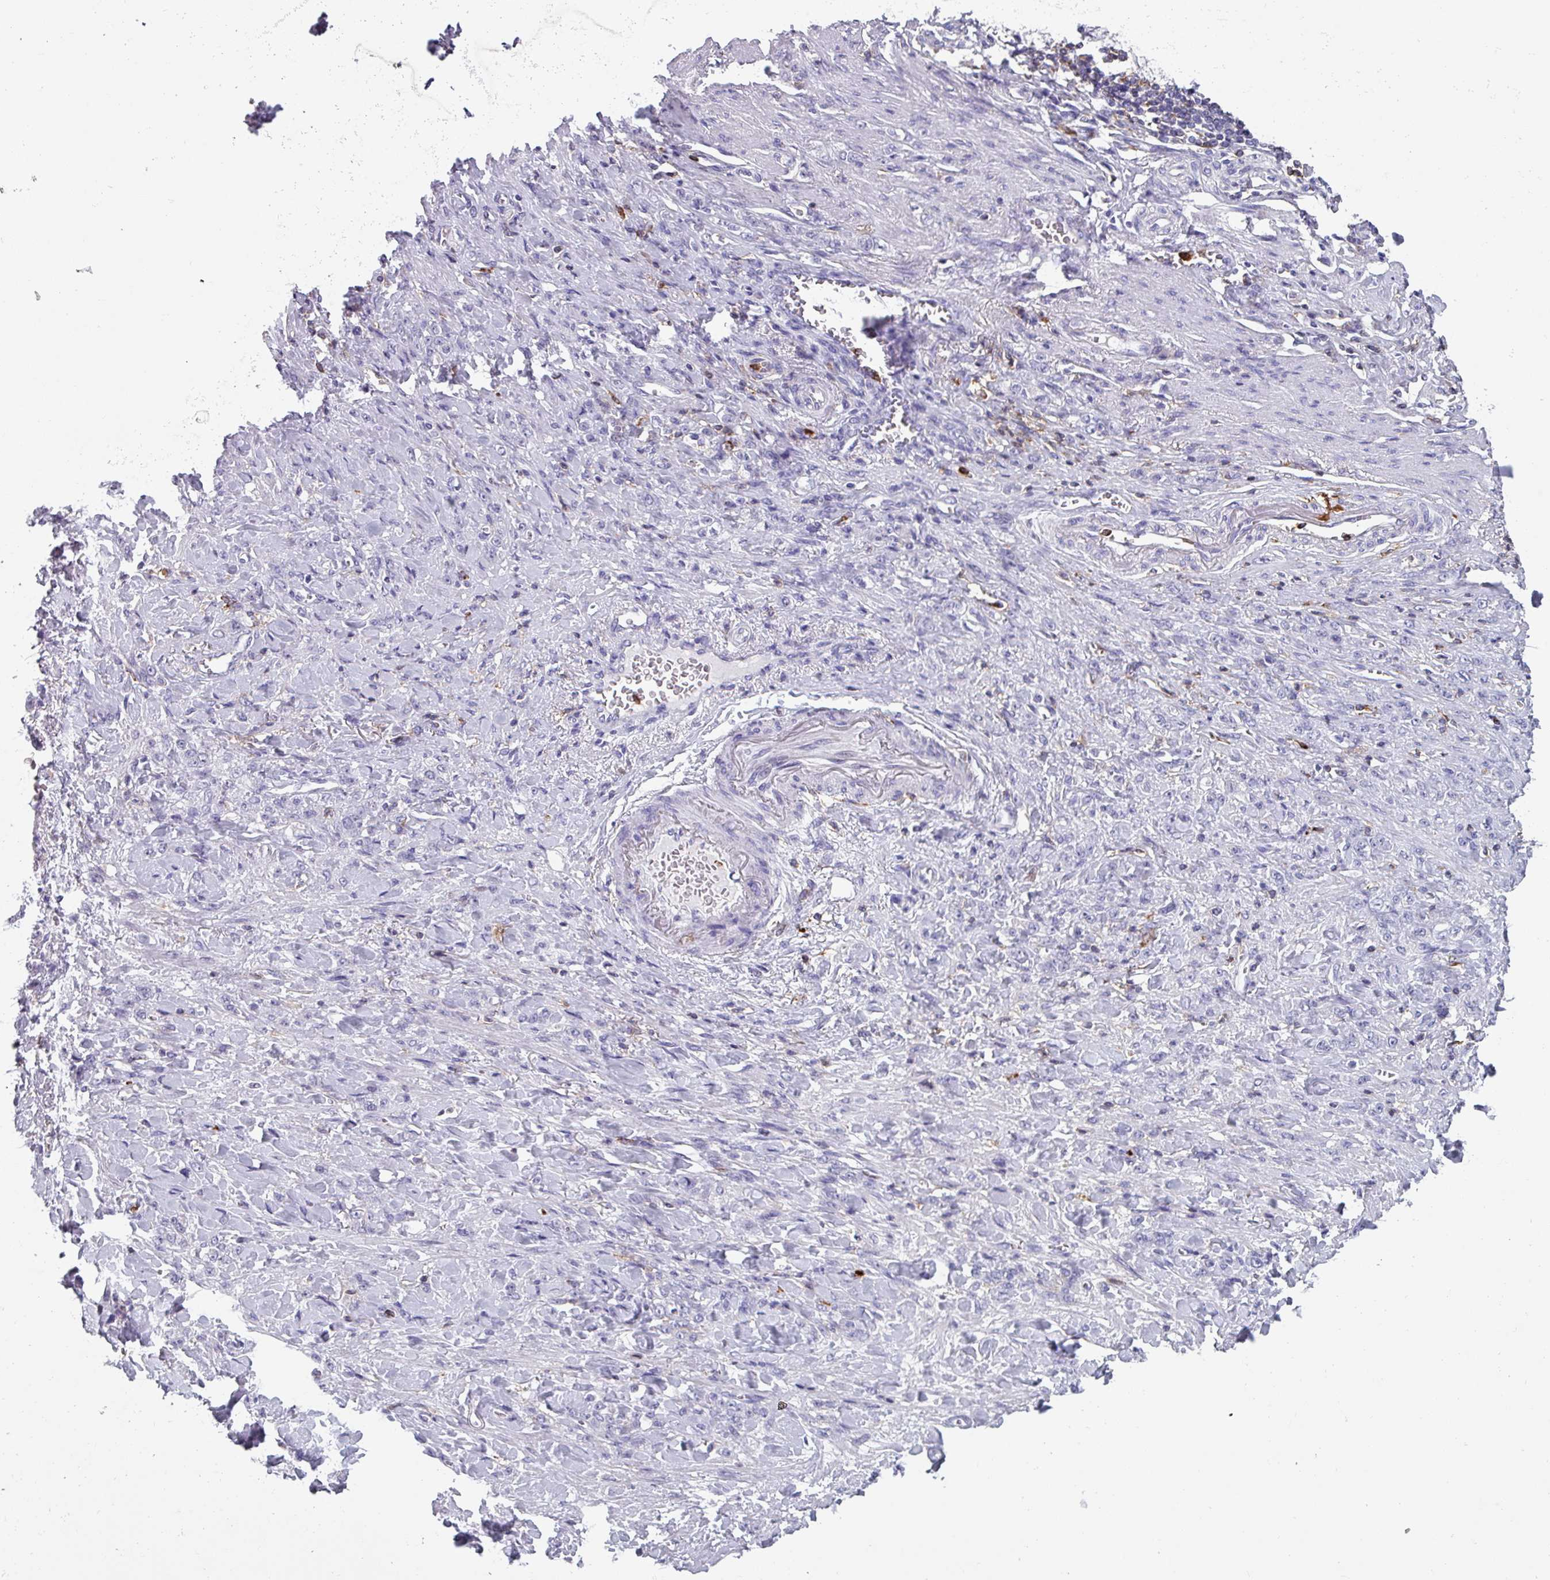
{"staining": {"intensity": "negative", "quantity": "none", "location": "none"}, "tissue": "stomach cancer", "cell_type": "Tumor cells", "image_type": "cancer", "snomed": [{"axis": "morphology", "description": "Normal tissue, NOS"}, {"axis": "morphology", "description": "Adenocarcinoma, NOS"}, {"axis": "topography", "description": "Stomach"}], "caption": "High power microscopy photomicrograph of an immunohistochemistry (IHC) micrograph of stomach adenocarcinoma, revealing no significant expression in tumor cells.", "gene": "EXOSC5", "patient": {"sex": "male", "age": 82}}